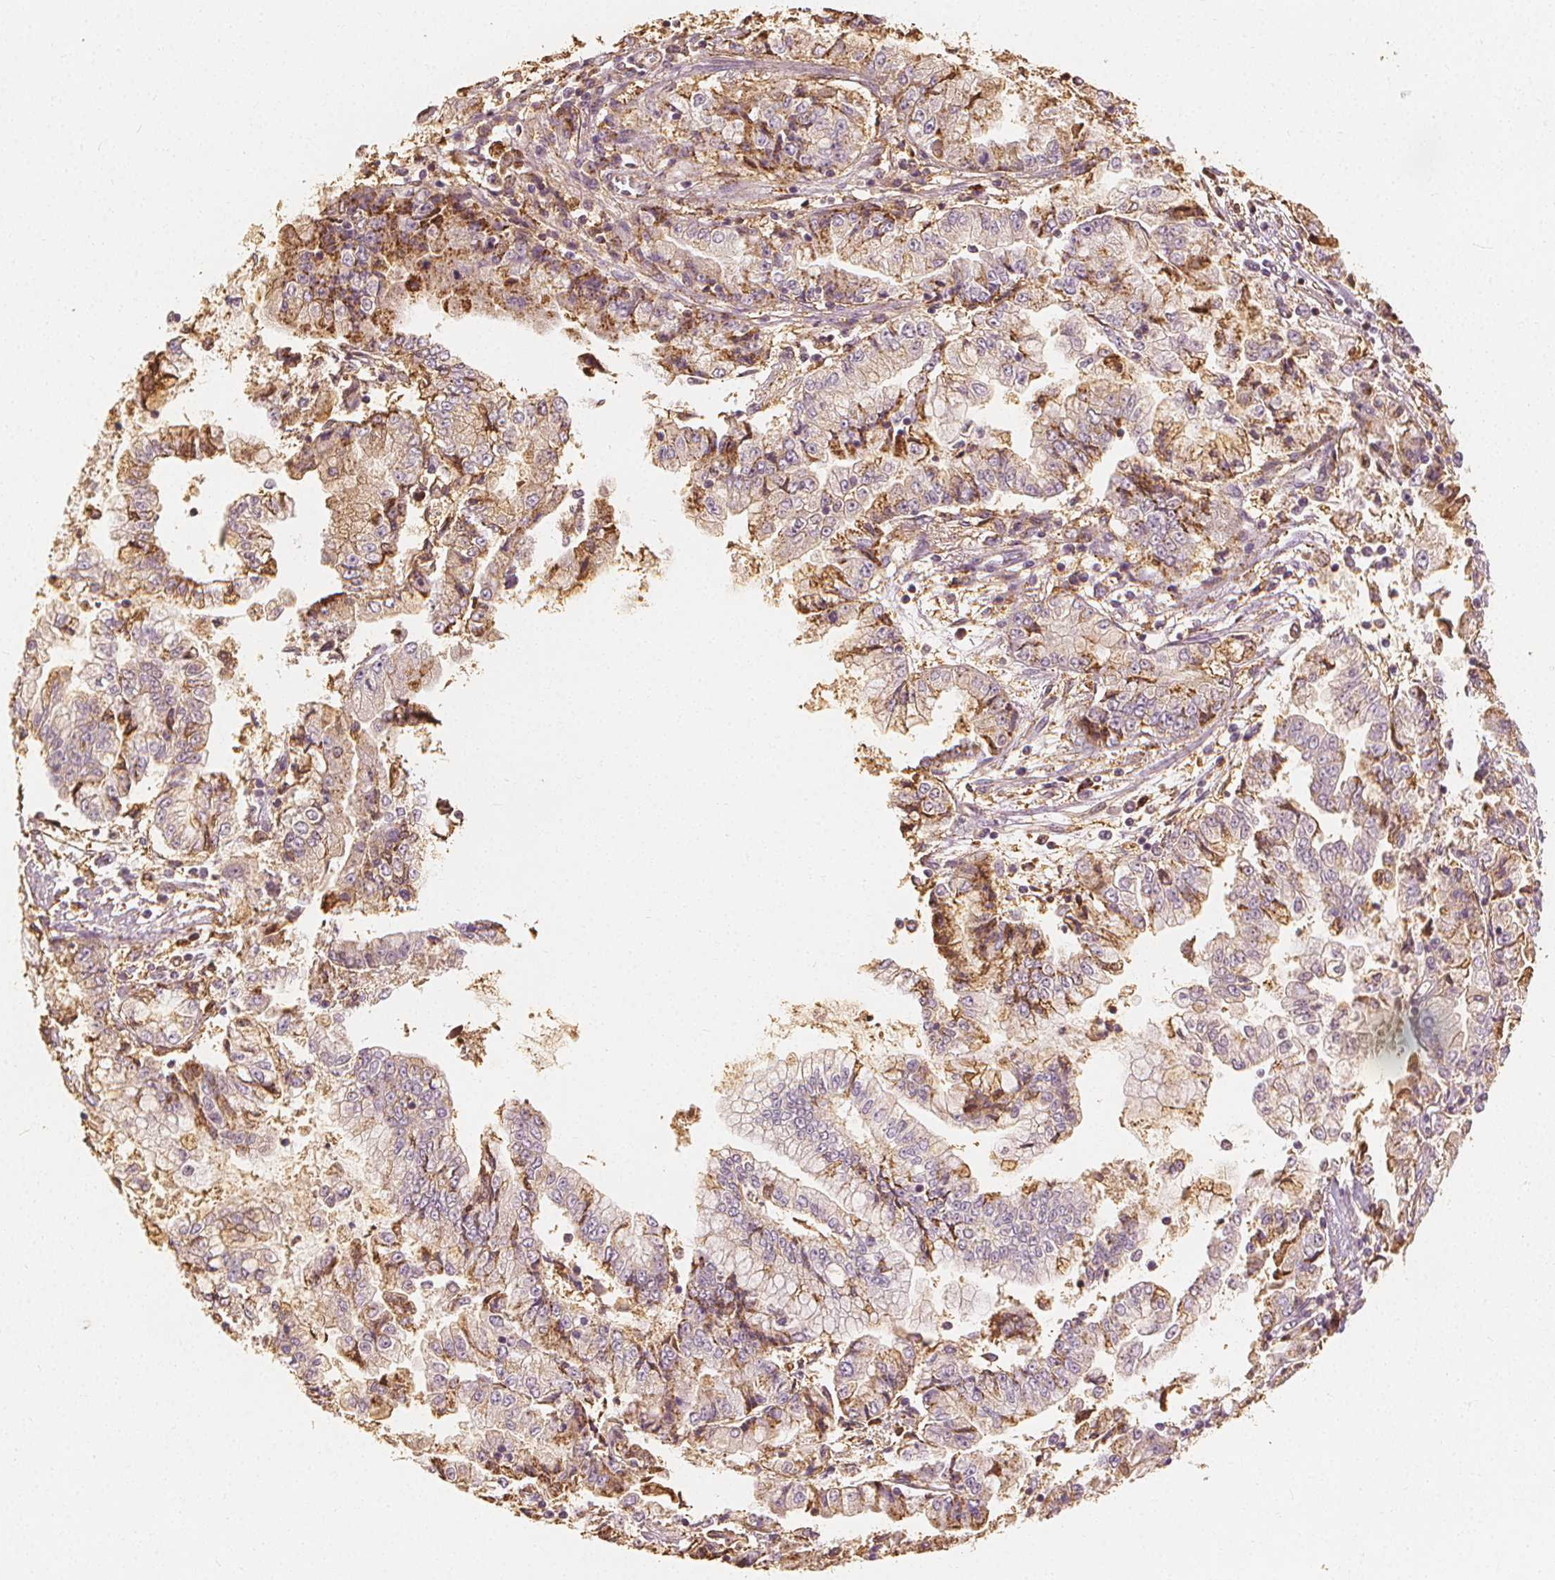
{"staining": {"intensity": "moderate", "quantity": "<25%", "location": "cytoplasmic/membranous"}, "tissue": "stomach cancer", "cell_type": "Tumor cells", "image_type": "cancer", "snomed": [{"axis": "morphology", "description": "Adenocarcinoma, NOS"}, {"axis": "topography", "description": "Stomach, upper"}], "caption": "Protein expression analysis of stomach cancer reveals moderate cytoplasmic/membranous staining in approximately <25% of tumor cells. (DAB (3,3'-diaminobenzidine) = brown stain, brightfield microscopy at high magnification).", "gene": "ARHGAP26", "patient": {"sex": "female", "age": 74}}